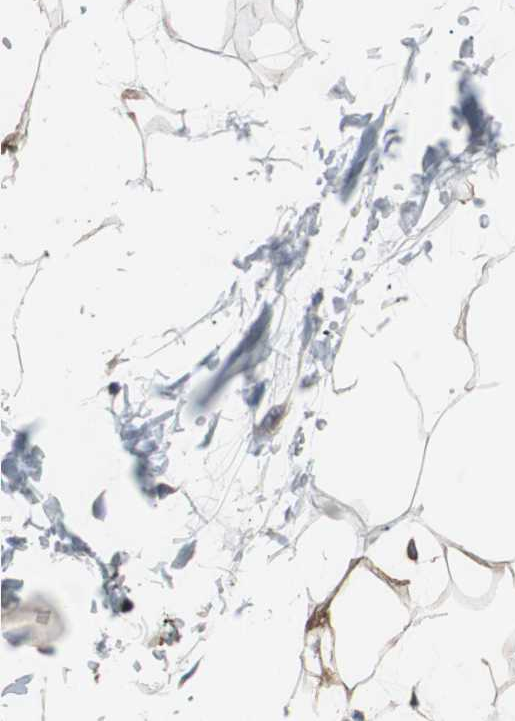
{"staining": {"intensity": "moderate", "quantity": ">75%", "location": "cytoplasmic/membranous"}, "tissue": "adipose tissue", "cell_type": "Adipocytes", "image_type": "normal", "snomed": [{"axis": "morphology", "description": "Normal tissue, NOS"}, {"axis": "topography", "description": "Soft tissue"}], "caption": "Immunohistochemical staining of normal human adipose tissue exhibits moderate cytoplasmic/membranous protein positivity in about >75% of adipocytes.", "gene": "GYS1", "patient": {"sex": "male", "age": 72}}